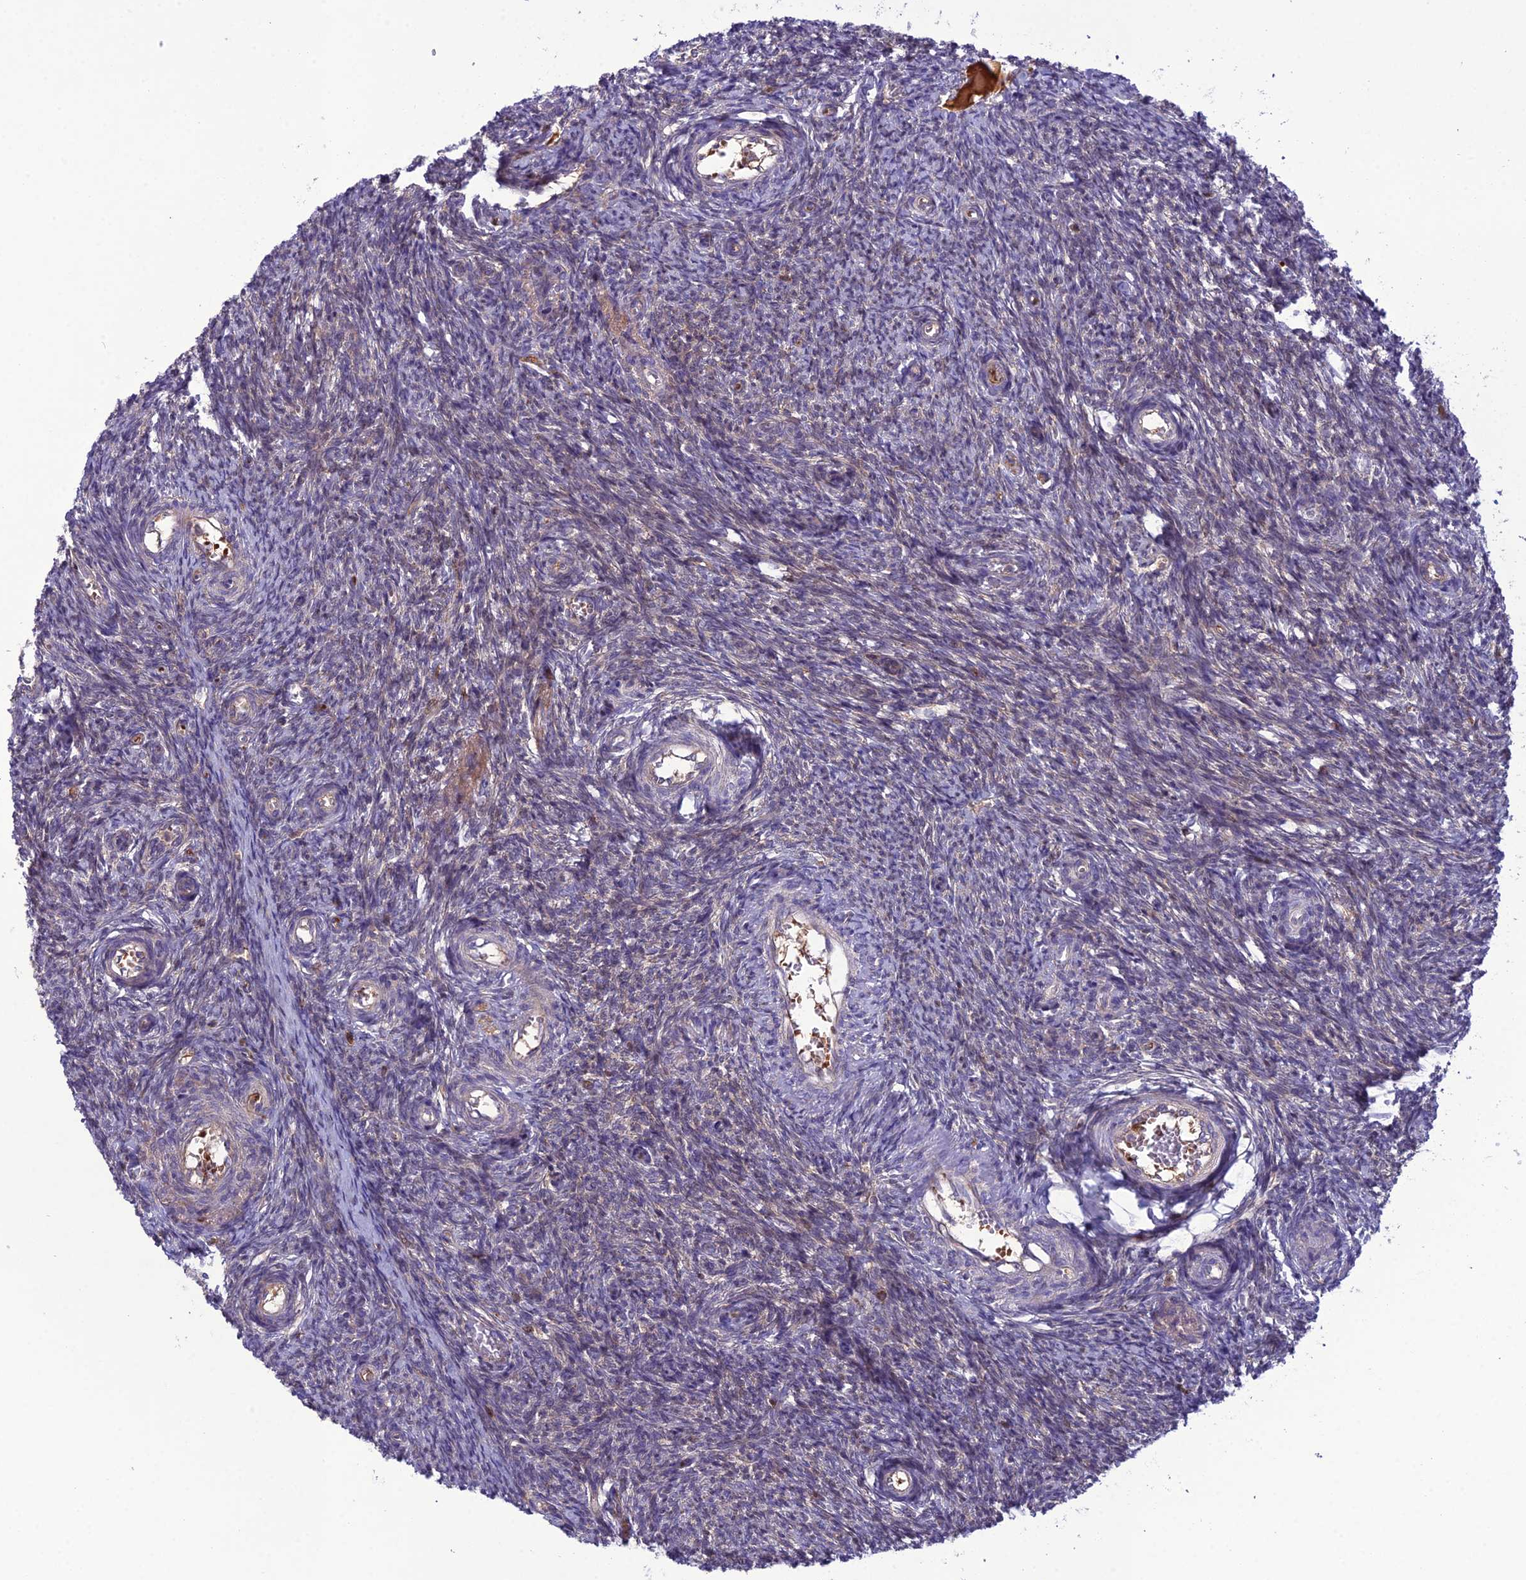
{"staining": {"intensity": "moderate", "quantity": ">75%", "location": "cytoplasmic/membranous"}, "tissue": "ovary", "cell_type": "Follicle cells", "image_type": "normal", "snomed": [{"axis": "morphology", "description": "Normal tissue, NOS"}, {"axis": "topography", "description": "Ovary"}], "caption": "IHC micrograph of unremarkable human ovary stained for a protein (brown), which exhibits medium levels of moderate cytoplasmic/membranous expression in approximately >75% of follicle cells.", "gene": "GDF6", "patient": {"sex": "female", "age": 44}}